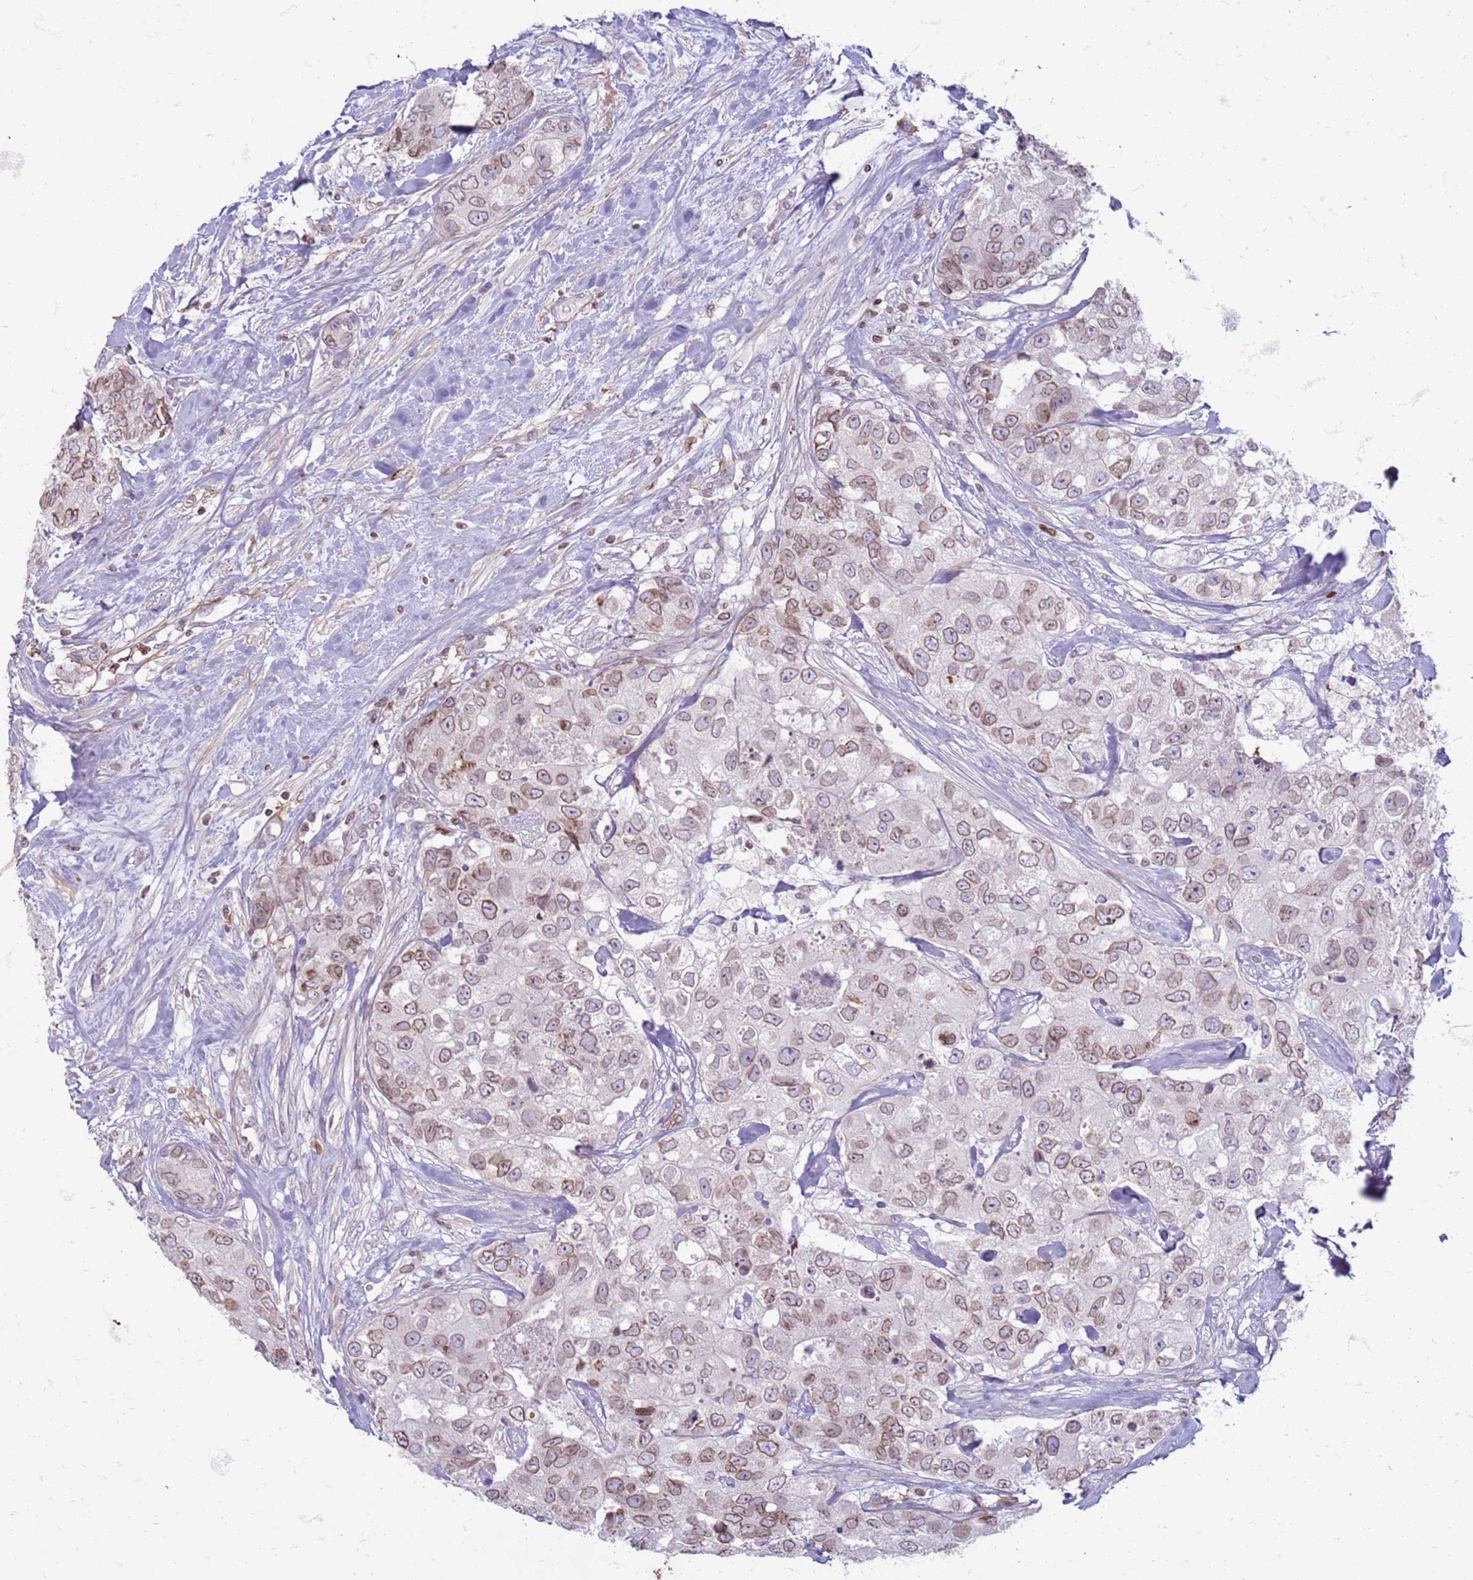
{"staining": {"intensity": "moderate", "quantity": ">75%", "location": "cytoplasmic/membranous,nuclear"}, "tissue": "breast cancer", "cell_type": "Tumor cells", "image_type": "cancer", "snomed": [{"axis": "morphology", "description": "Duct carcinoma"}, {"axis": "topography", "description": "Breast"}], "caption": "Breast cancer stained for a protein exhibits moderate cytoplasmic/membranous and nuclear positivity in tumor cells.", "gene": "METTL25B", "patient": {"sex": "female", "age": 62}}